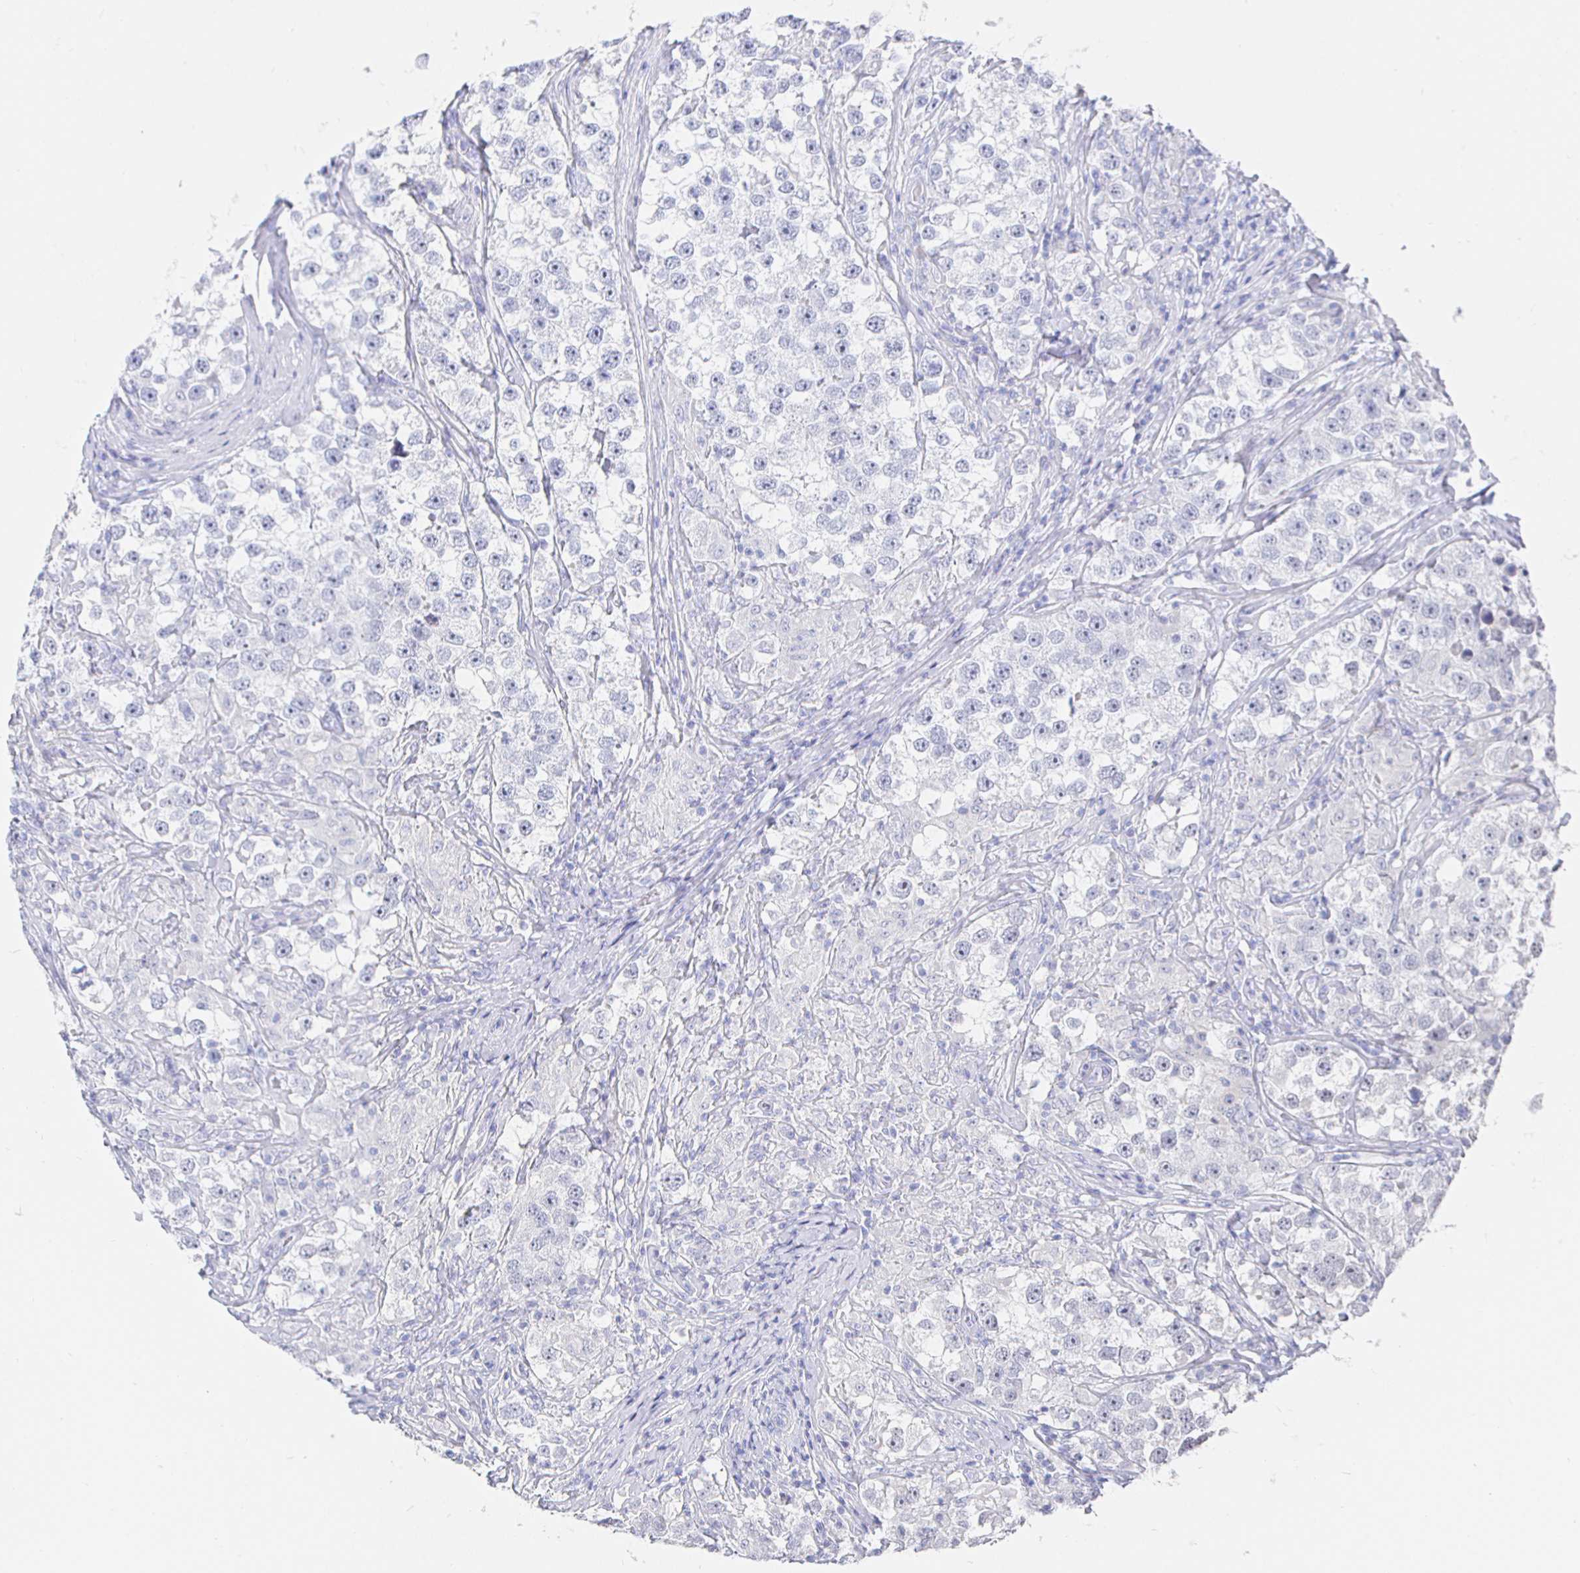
{"staining": {"intensity": "negative", "quantity": "none", "location": "none"}, "tissue": "testis cancer", "cell_type": "Tumor cells", "image_type": "cancer", "snomed": [{"axis": "morphology", "description": "Seminoma, NOS"}, {"axis": "topography", "description": "Testis"}], "caption": "An immunohistochemistry (IHC) image of seminoma (testis) is shown. There is no staining in tumor cells of seminoma (testis). The staining is performed using DAB (3,3'-diaminobenzidine) brown chromogen with nuclei counter-stained in using hematoxylin.", "gene": "LRRC23", "patient": {"sex": "male", "age": 46}}